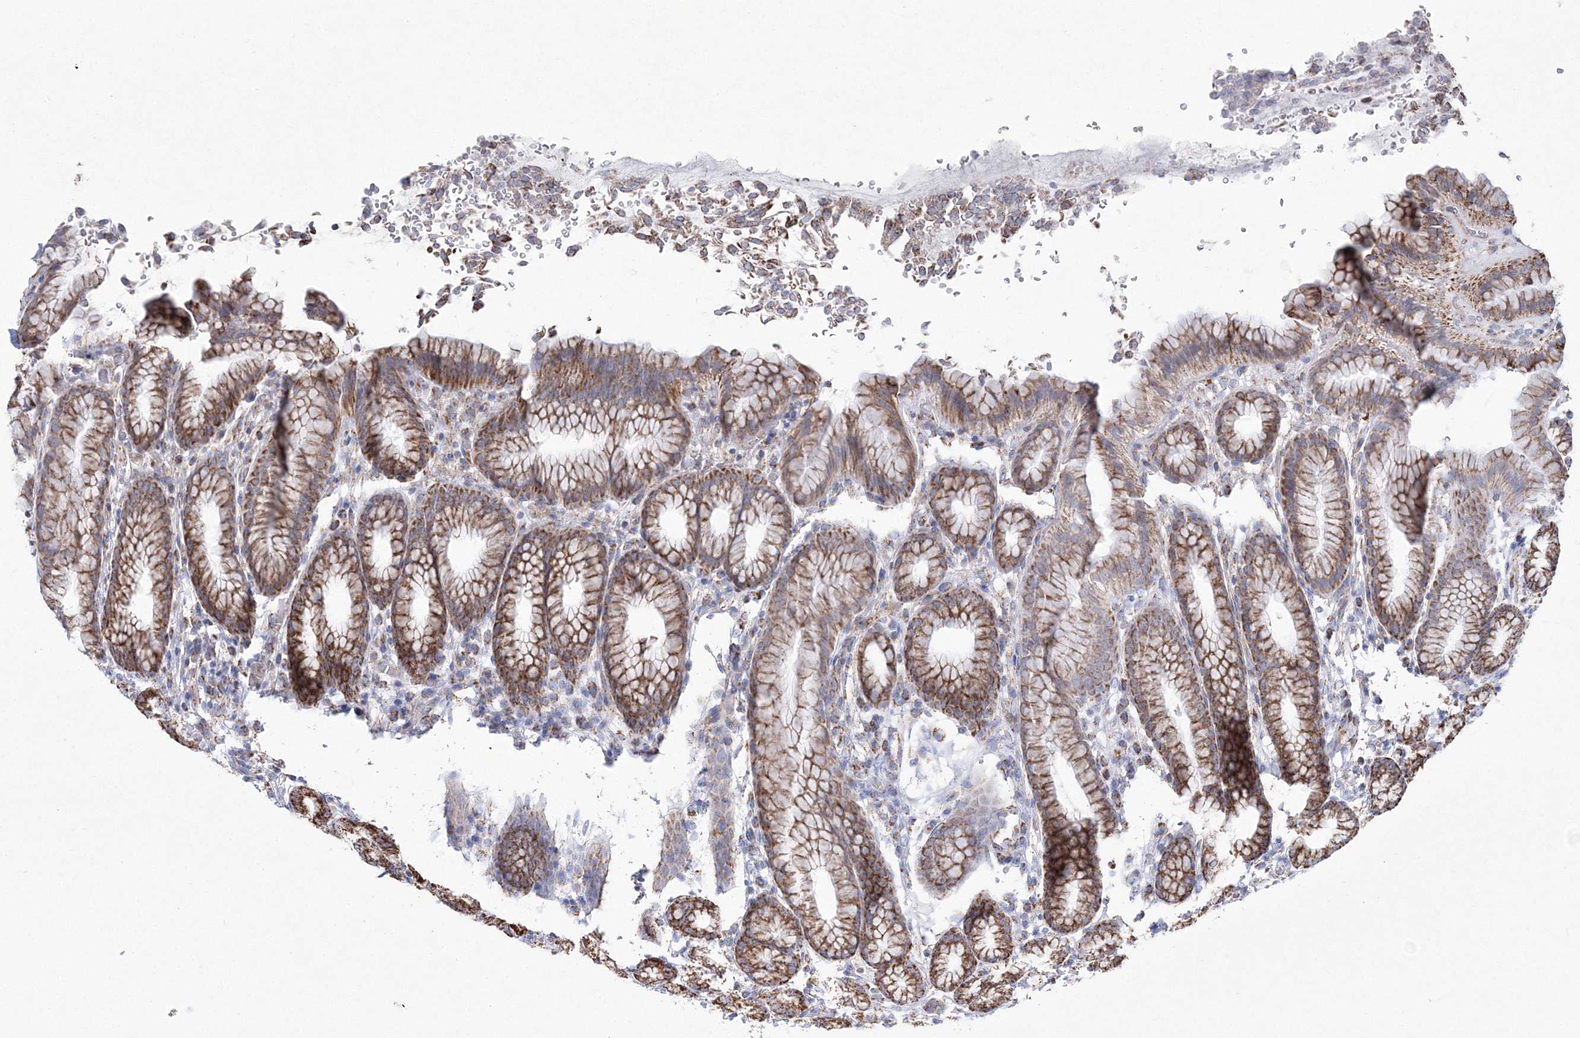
{"staining": {"intensity": "strong", "quantity": ">75%", "location": "cytoplasmic/membranous"}, "tissue": "stomach", "cell_type": "Glandular cells", "image_type": "normal", "snomed": [{"axis": "morphology", "description": "Normal tissue, NOS"}, {"axis": "topography", "description": "Stomach"}], "caption": "Immunohistochemistry (IHC) histopathology image of unremarkable stomach: human stomach stained using immunohistochemistry (IHC) shows high levels of strong protein expression localized specifically in the cytoplasmic/membranous of glandular cells, appearing as a cytoplasmic/membranous brown color.", "gene": "HIBCH", "patient": {"sex": "male", "age": 42}}